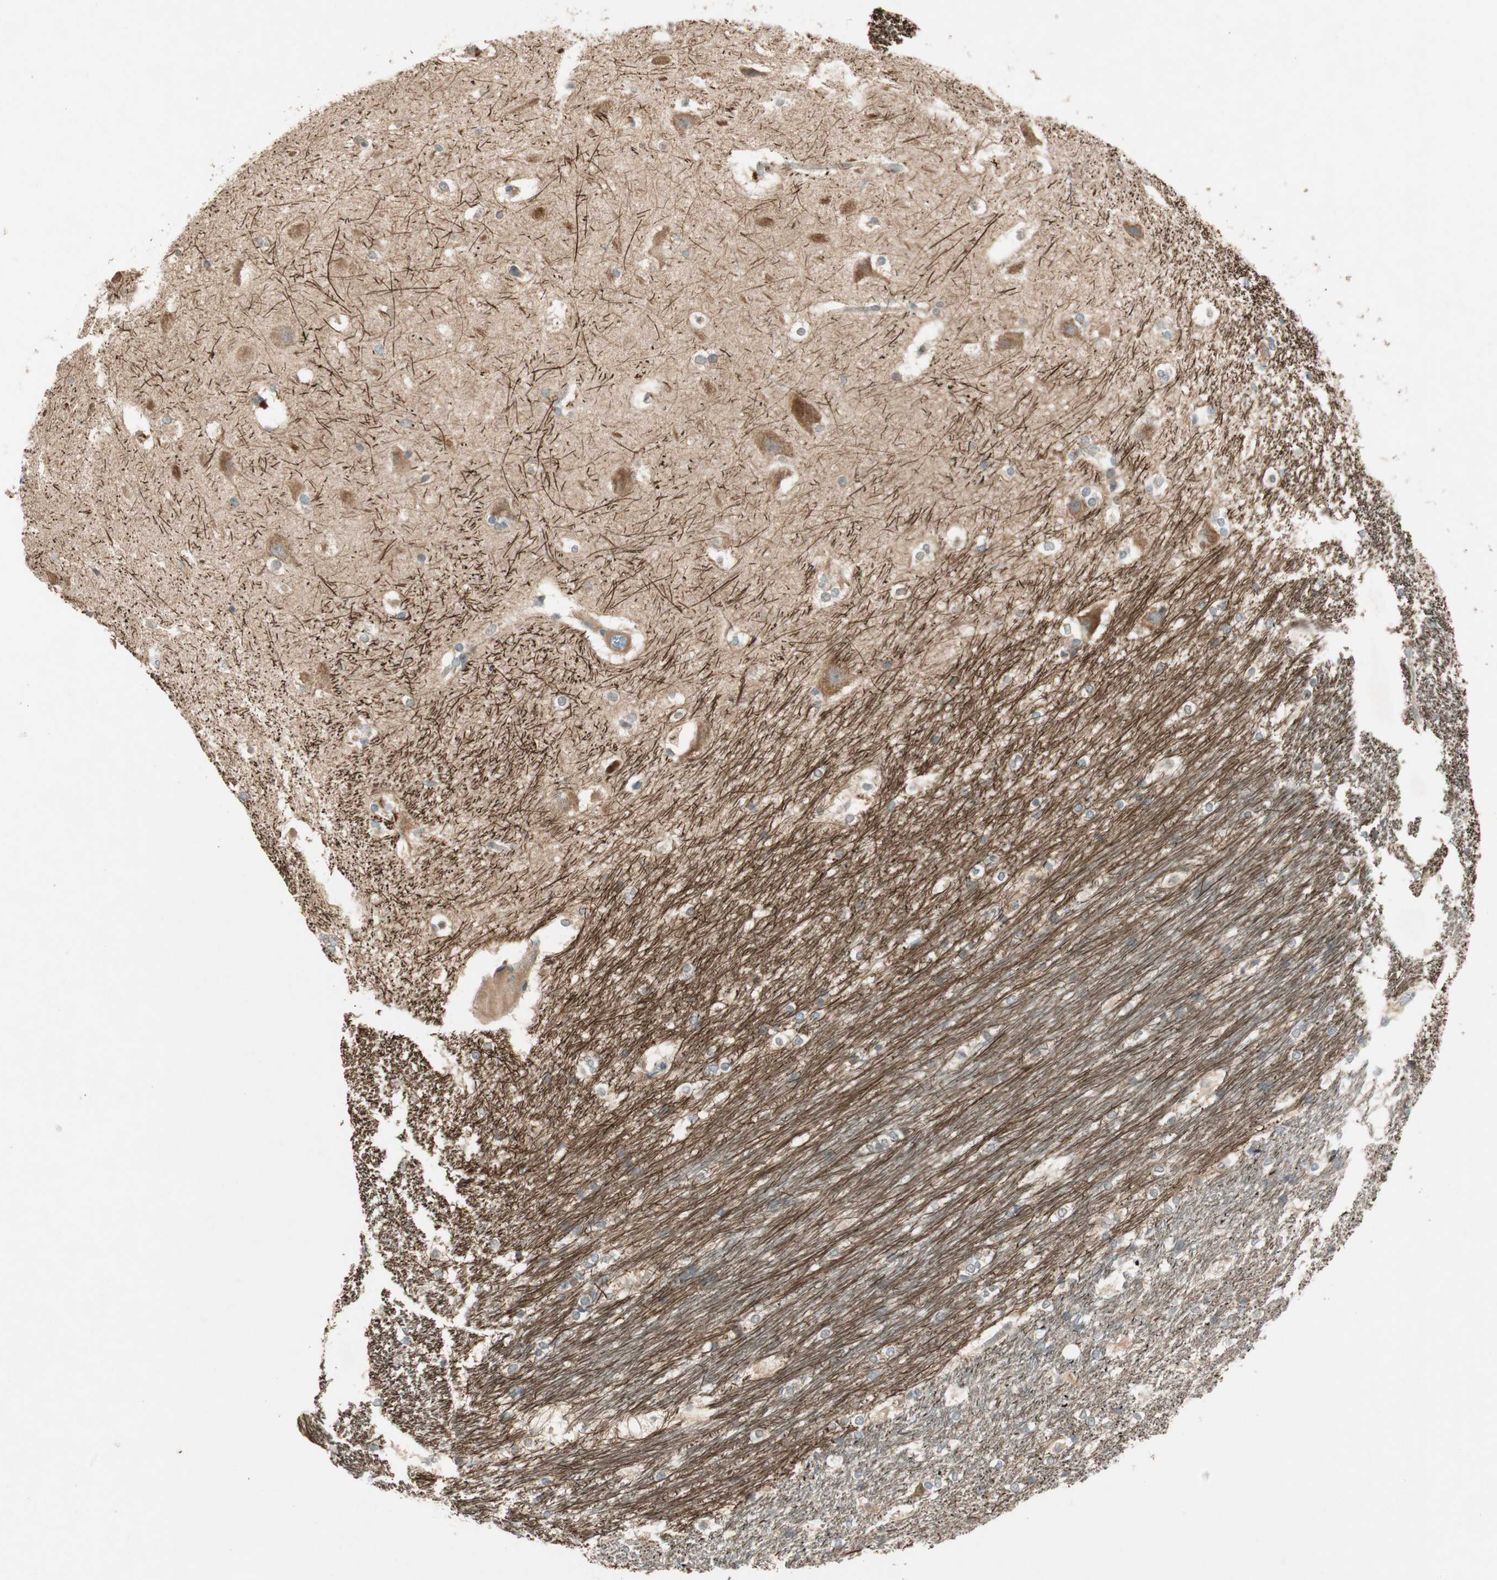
{"staining": {"intensity": "moderate", "quantity": "<25%", "location": "cytoplasmic/membranous"}, "tissue": "hippocampus", "cell_type": "Glial cells", "image_type": "normal", "snomed": [{"axis": "morphology", "description": "Normal tissue, NOS"}, {"axis": "topography", "description": "Hippocampus"}], "caption": "A low amount of moderate cytoplasmic/membranous staining is identified in approximately <25% of glial cells in benign hippocampus.", "gene": "NCLN", "patient": {"sex": "female", "age": 19}}